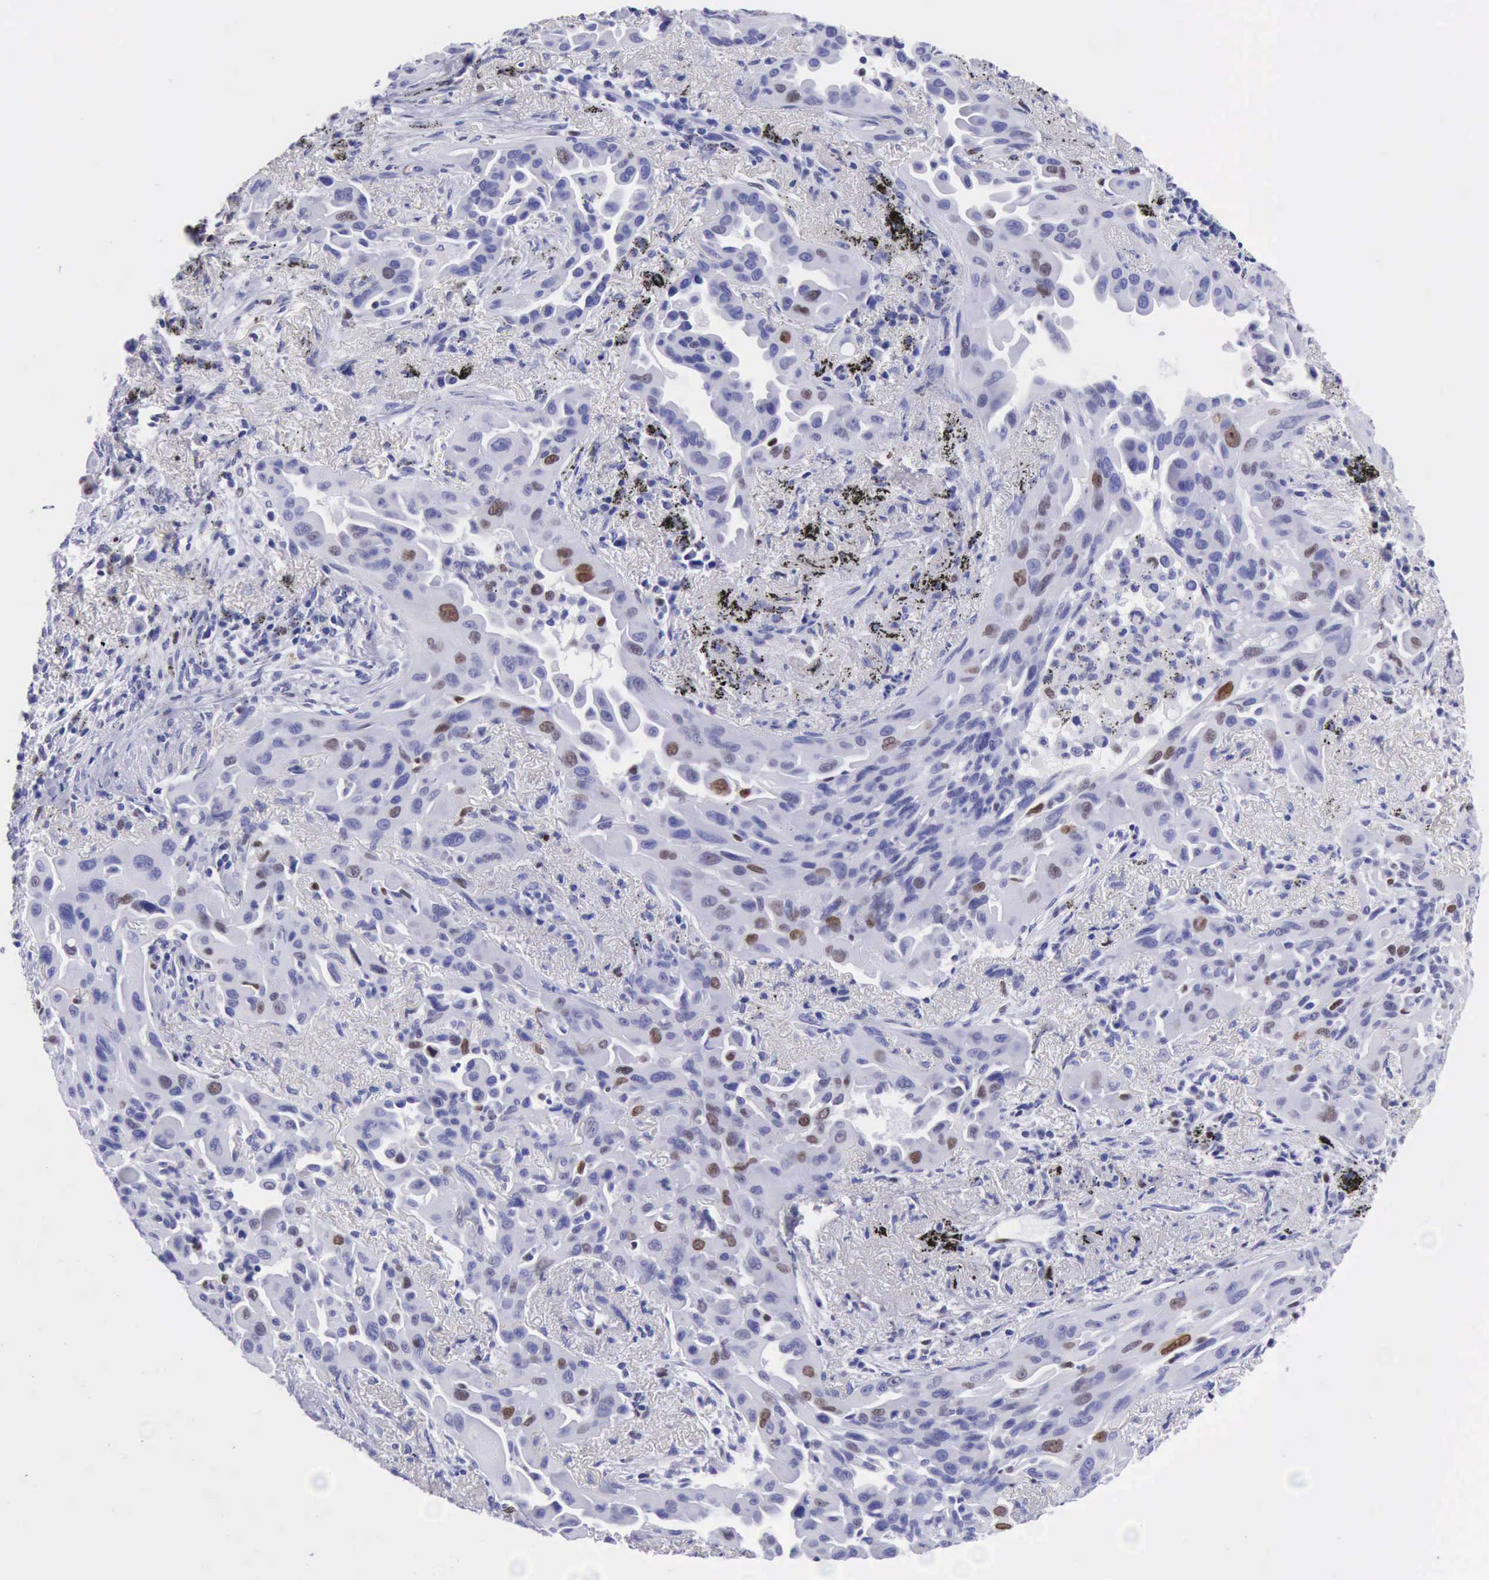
{"staining": {"intensity": "negative", "quantity": "none", "location": "none"}, "tissue": "lung cancer", "cell_type": "Tumor cells", "image_type": "cancer", "snomed": [{"axis": "morphology", "description": "Adenocarcinoma, NOS"}, {"axis": "topography", "description": "Lung"}], "caption": "This micrograph is of lung cancer (adenocarcinoma) stained with immunohistochemistry to label a protein in brown with the nuclei are counter-stained blue. There is no staining in tumor cells.", "gene": "MCM2", "patient": {"sex": "male", "age": 68}}